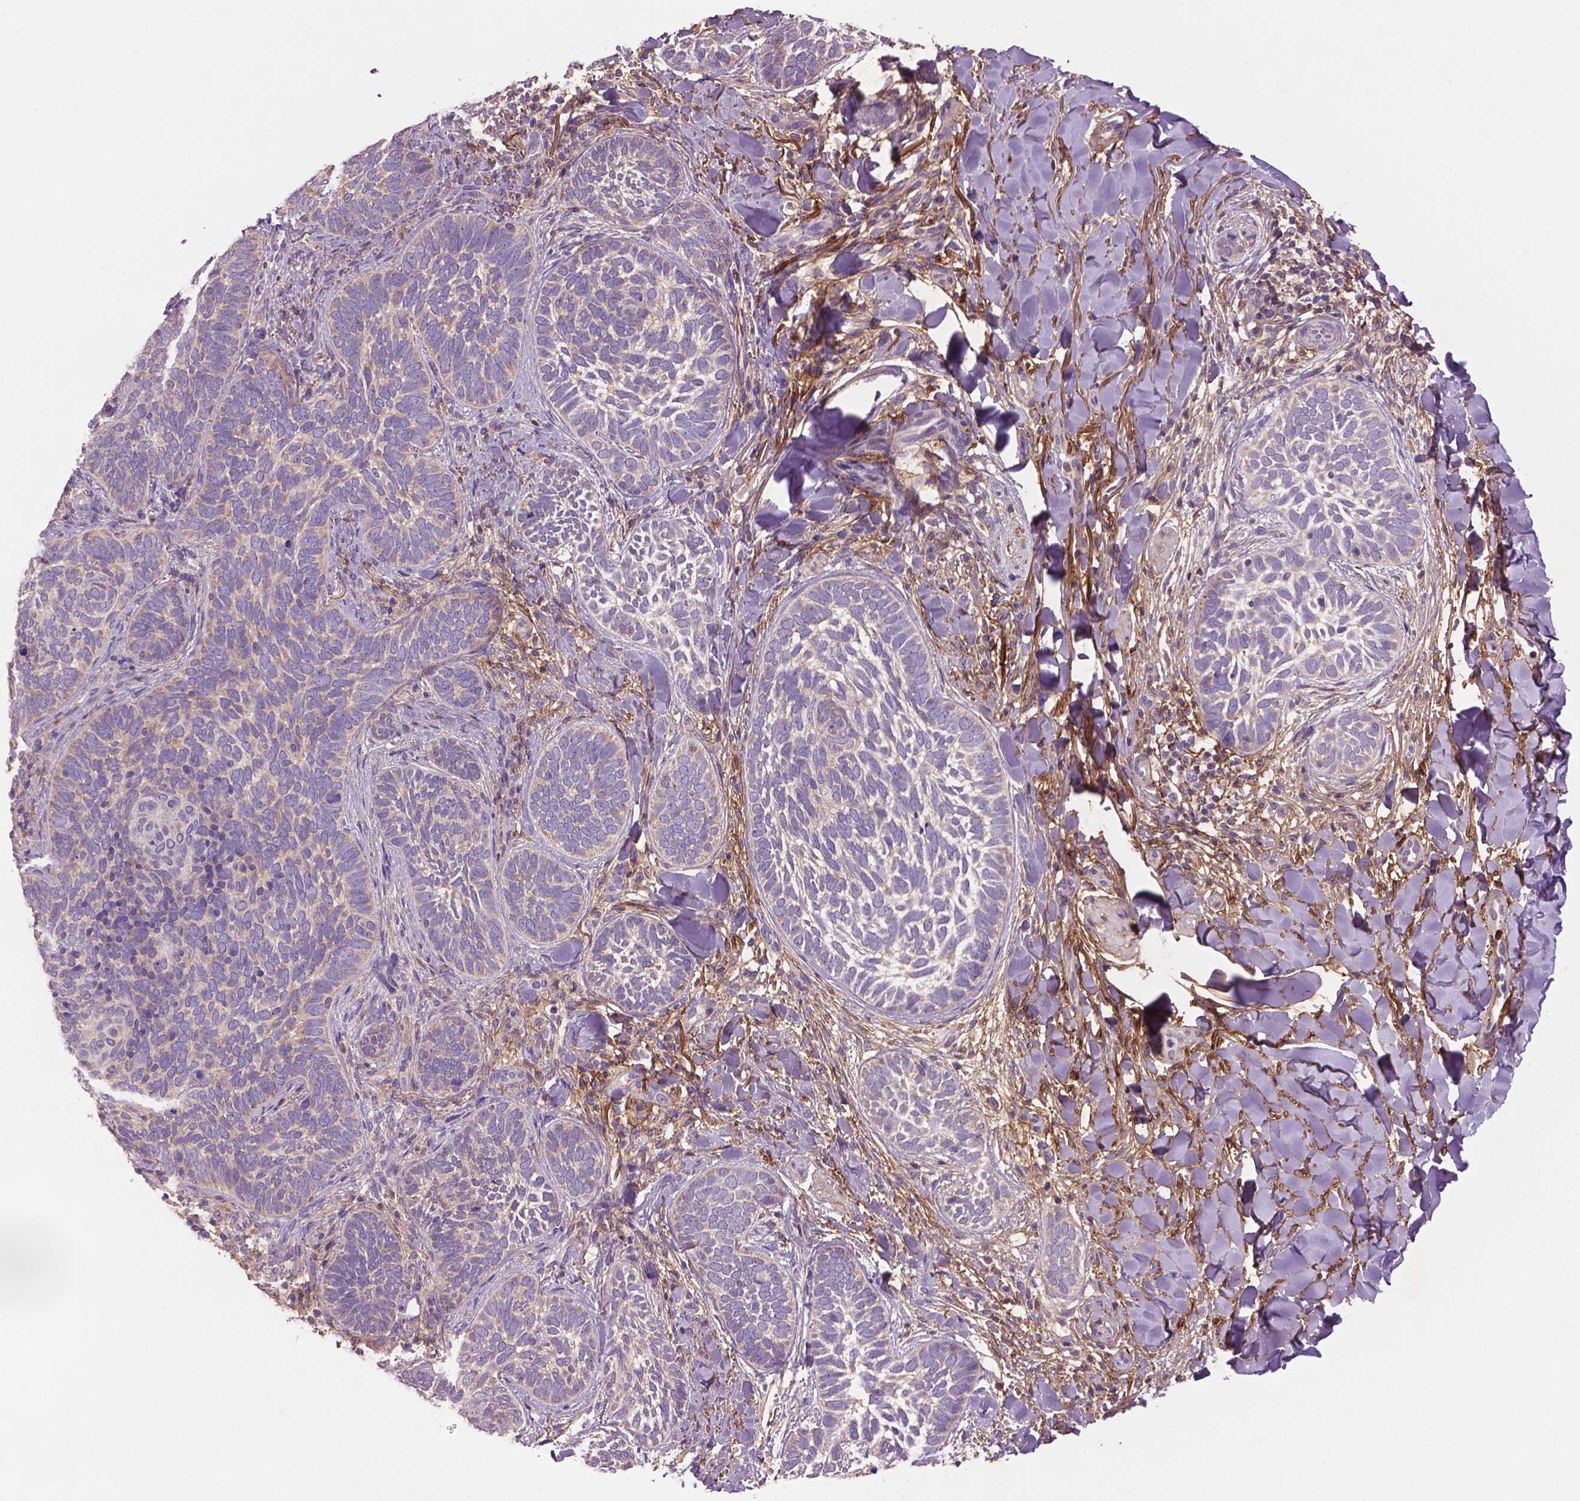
{"staining": {"intensity": "negative", "quantity": "none", "location": "none"}, "tissue": "skin cancer", "cell_type": "Tumor cells", "image_type": "cancer", "snomed": [{"axis": "morphology", "description": "Normal tissue, NOS"}, {"axis": "morphology", "description": "Basal cell carcinoma"}, {"axis": "topography", "description": "Skin"}], "caption": "Immunohistochemistry of basal cell carcinoma (skin) demonstrates no staining in tumor cells.", "gene": "LRRC3C", "patient": {"sex": "male", "age": 46}}